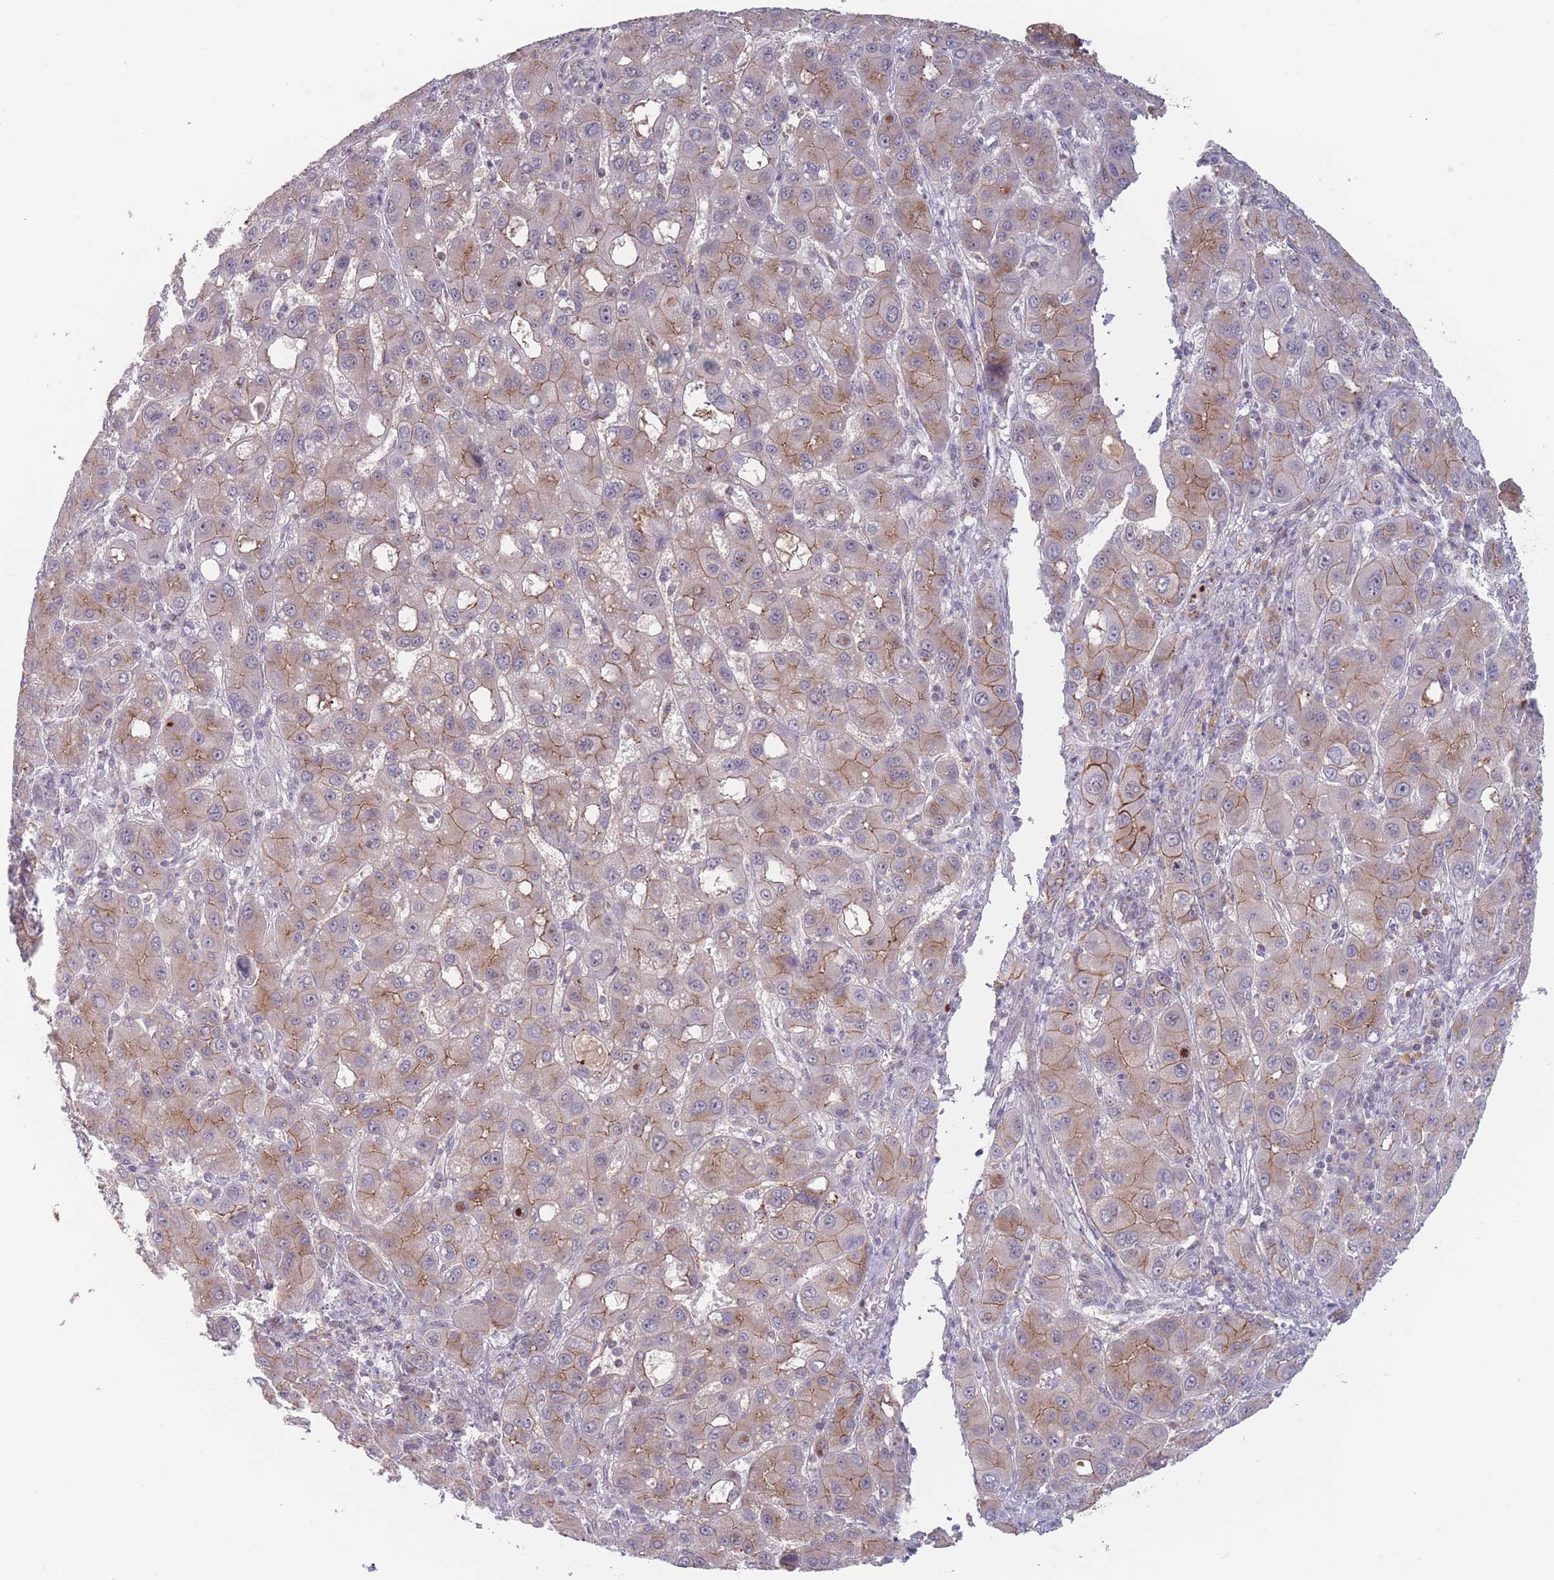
{"staining": {"intensity": "moderate", "quantity": "25%-75%", "location": "cytoplasmic/membranous"}, "tissue": "liver cancer", "cell_type": "Tumor cells", "image_type": "cancer", "snomed": [{"axis": "morphology", "description": "Carcinoma, Hepatocellular, NOS"}, {"axis": "topography", "description": "Liver"}], "caption": "Immunohistochemical staining of human liver cancer (hepatocellular carcinoma) reveals medium levels of moderate cytoplasmic/membranous positivity in about 25%-75% of tumor cells.", "gene": "TMEM232", "patient": {"sex": "male", "age": 55}}